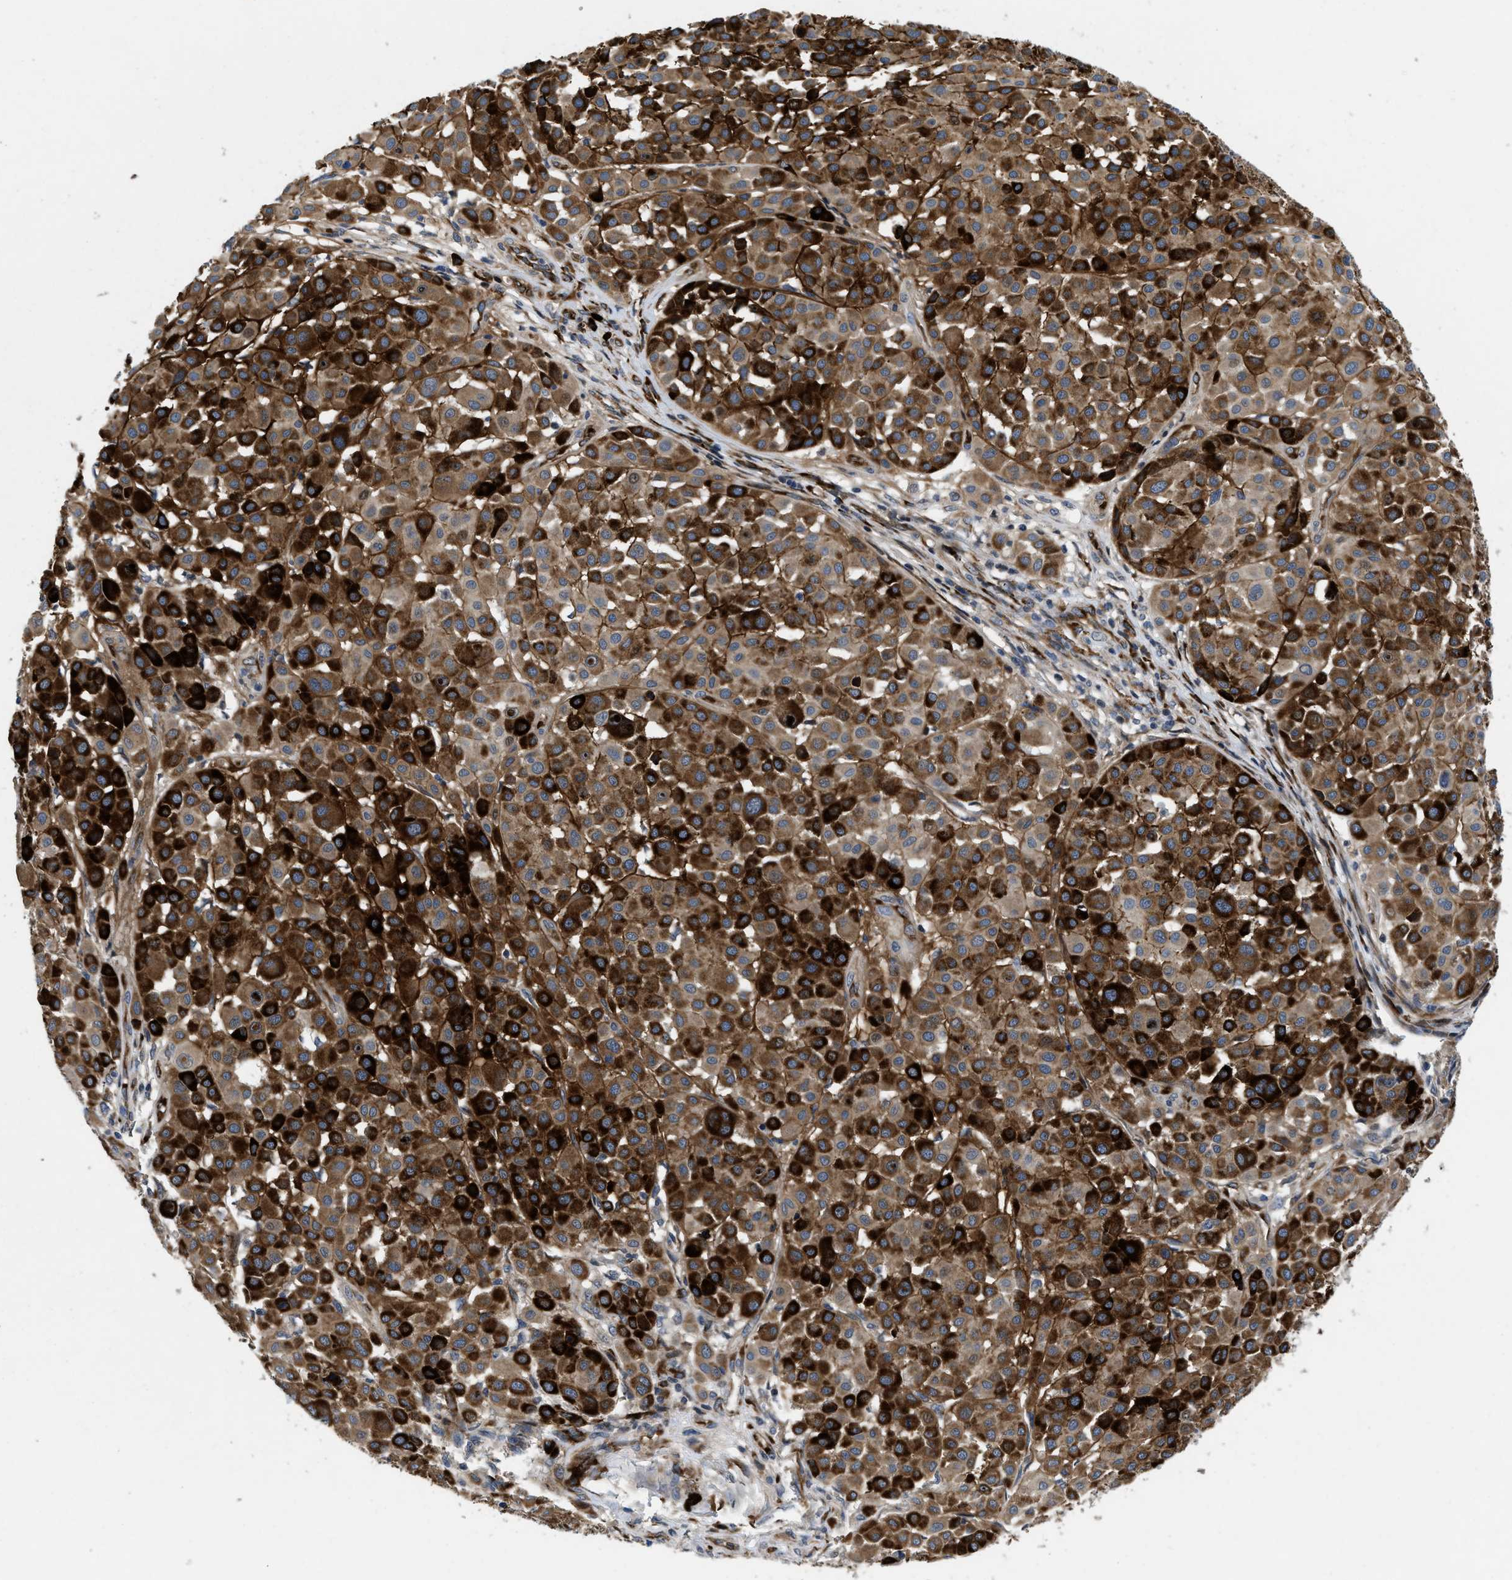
{"staining": {"intensity": "strong", "quantity": ">75%", "location": "cytoplasmic/membranous"}, "tissue": "melanoma", "cell_type": "Tumor cells", "image_type": "cancer", "snomed": [{"axis": "morphology", "description": "Malignant melanoma, Metastatic site"}, {"axis": "topography", "description": "Soft tissue"}], "caption": "The image exhibits a brown stain indicating the presence of a protein in the cytoplasmic/membranous of tumor cells in malignant melanoma (metastatic site).", "gene": "HSPA12B", "patient": {"sex": "male", "age": 41}}